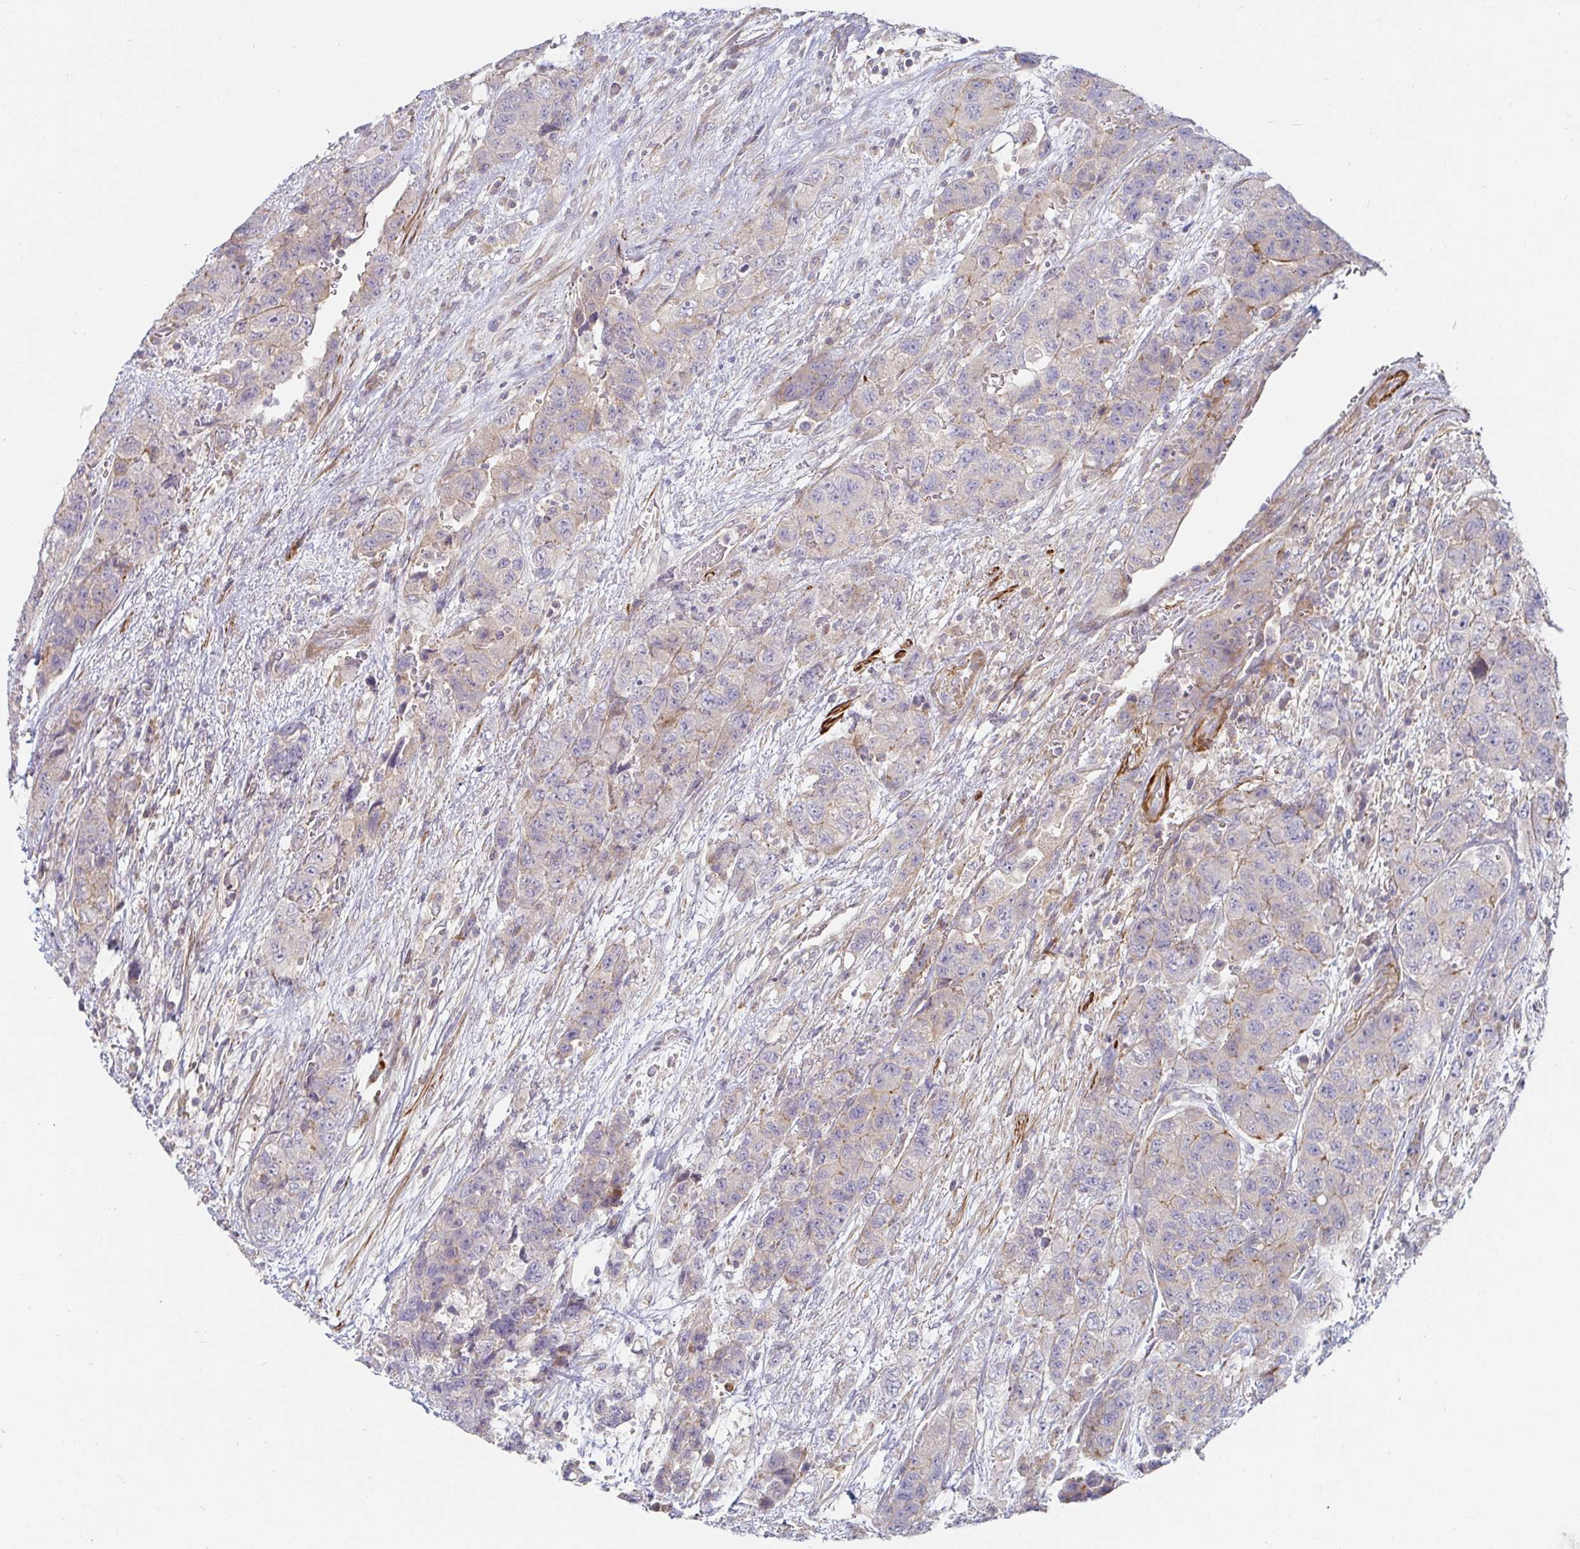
{"staining": {"intensity": "negative", "quantity": "none", "location": "none"}, "tissue": "urothelial cancer", "cell_type": "Tumor cells", "image_type": "cancer", "snomed": [{"axis": "morphology", "description": "Urothelial carcinoma, High grade"}, {"axis": "topography", "description": "Urinary bladder"}], "caption": "This is an immunohistochemistry (IHC) image of human high-grade urothelial carcinoma. There is no expression in tumor cells.", "gene": "SSH2", "patient": {"sex": "female", "age": 78}}